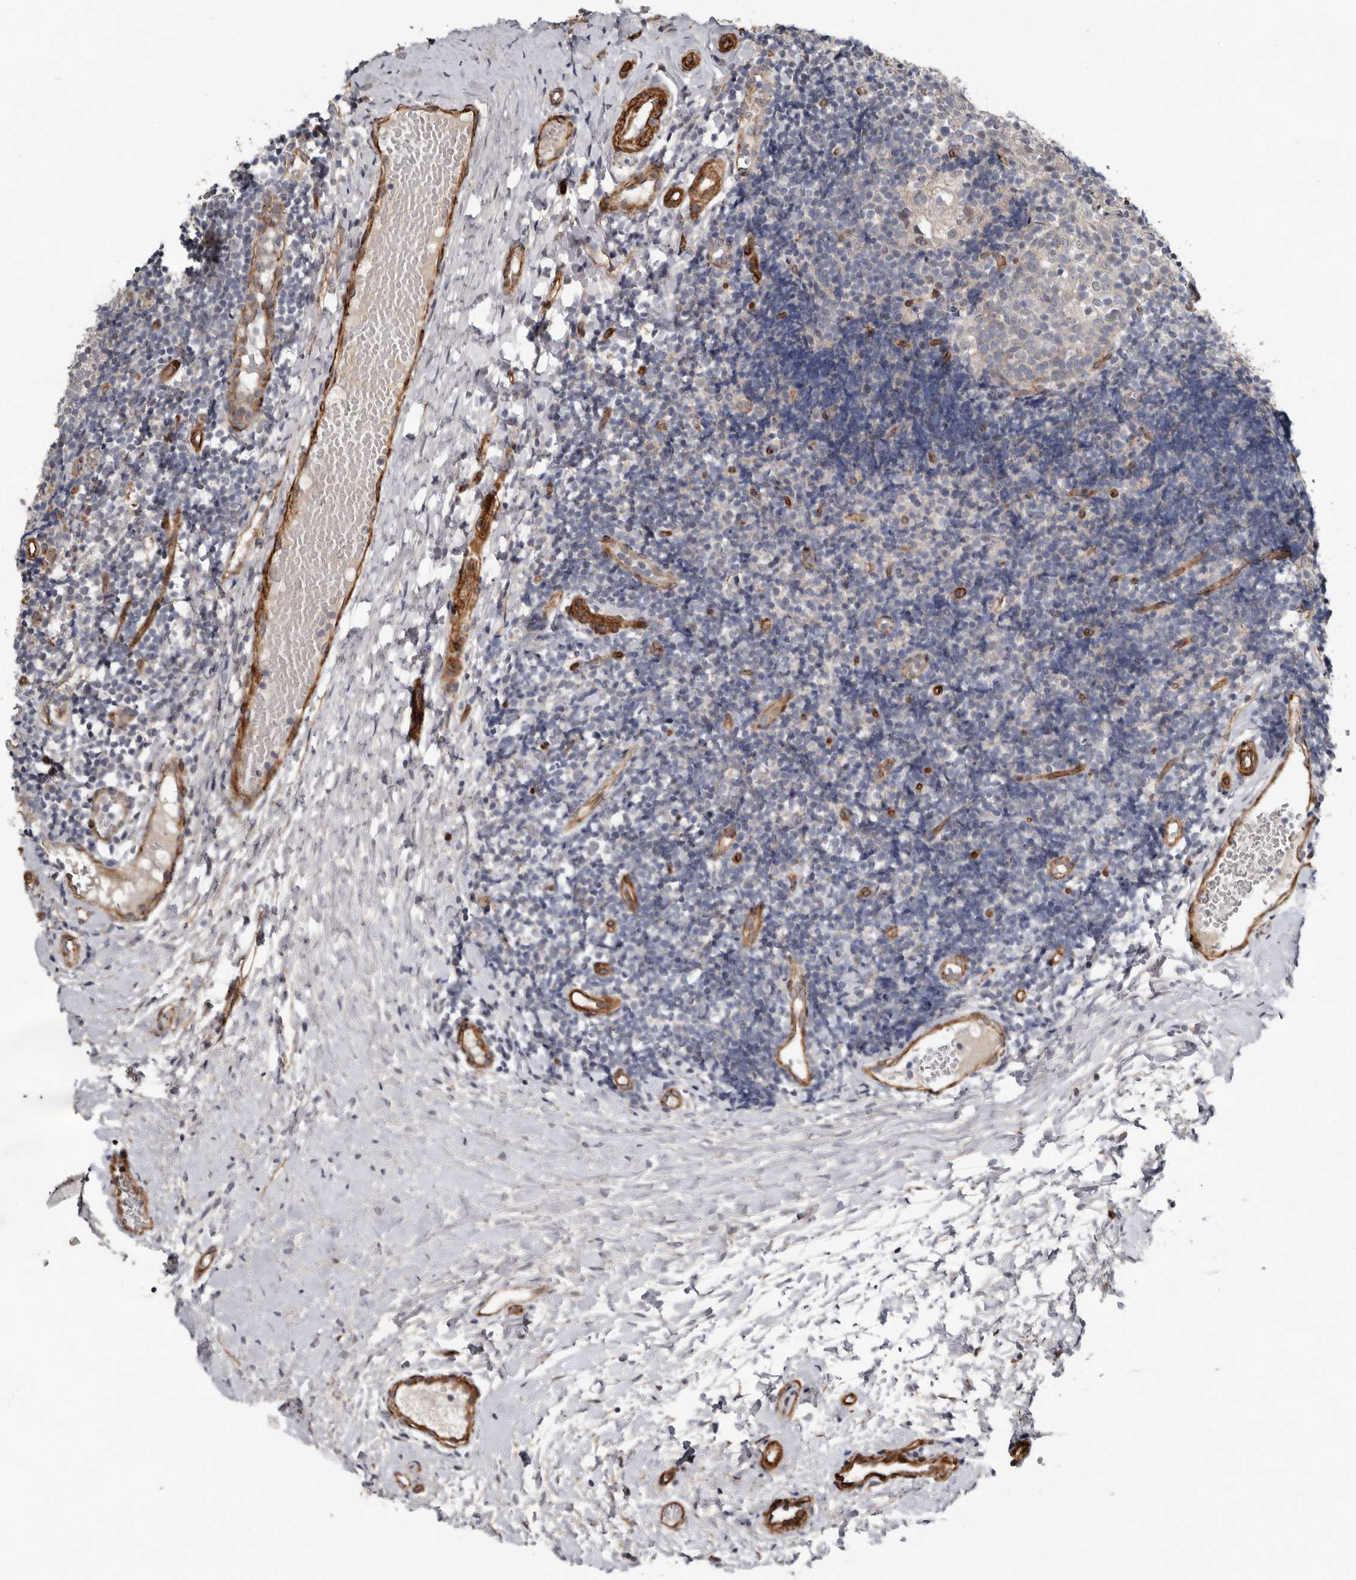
{"staining": {"intensity": "negative", "quantity": "none", "location": "none"}, "tissue": "tonsil", "cell_type": "Germinal center cells", "image_type": "normal", "snomed": [{"axis": "morphology", "description": "Normal tissue, NOS"}, {"axis": "topography", "description": "Tonsil"}], "caption": "This is an IHC micrograph of normal tonsil. There is no staining in germinal center cells.", "gene": "RANBP17", "patient": {"sex": "female", "age": 19}}